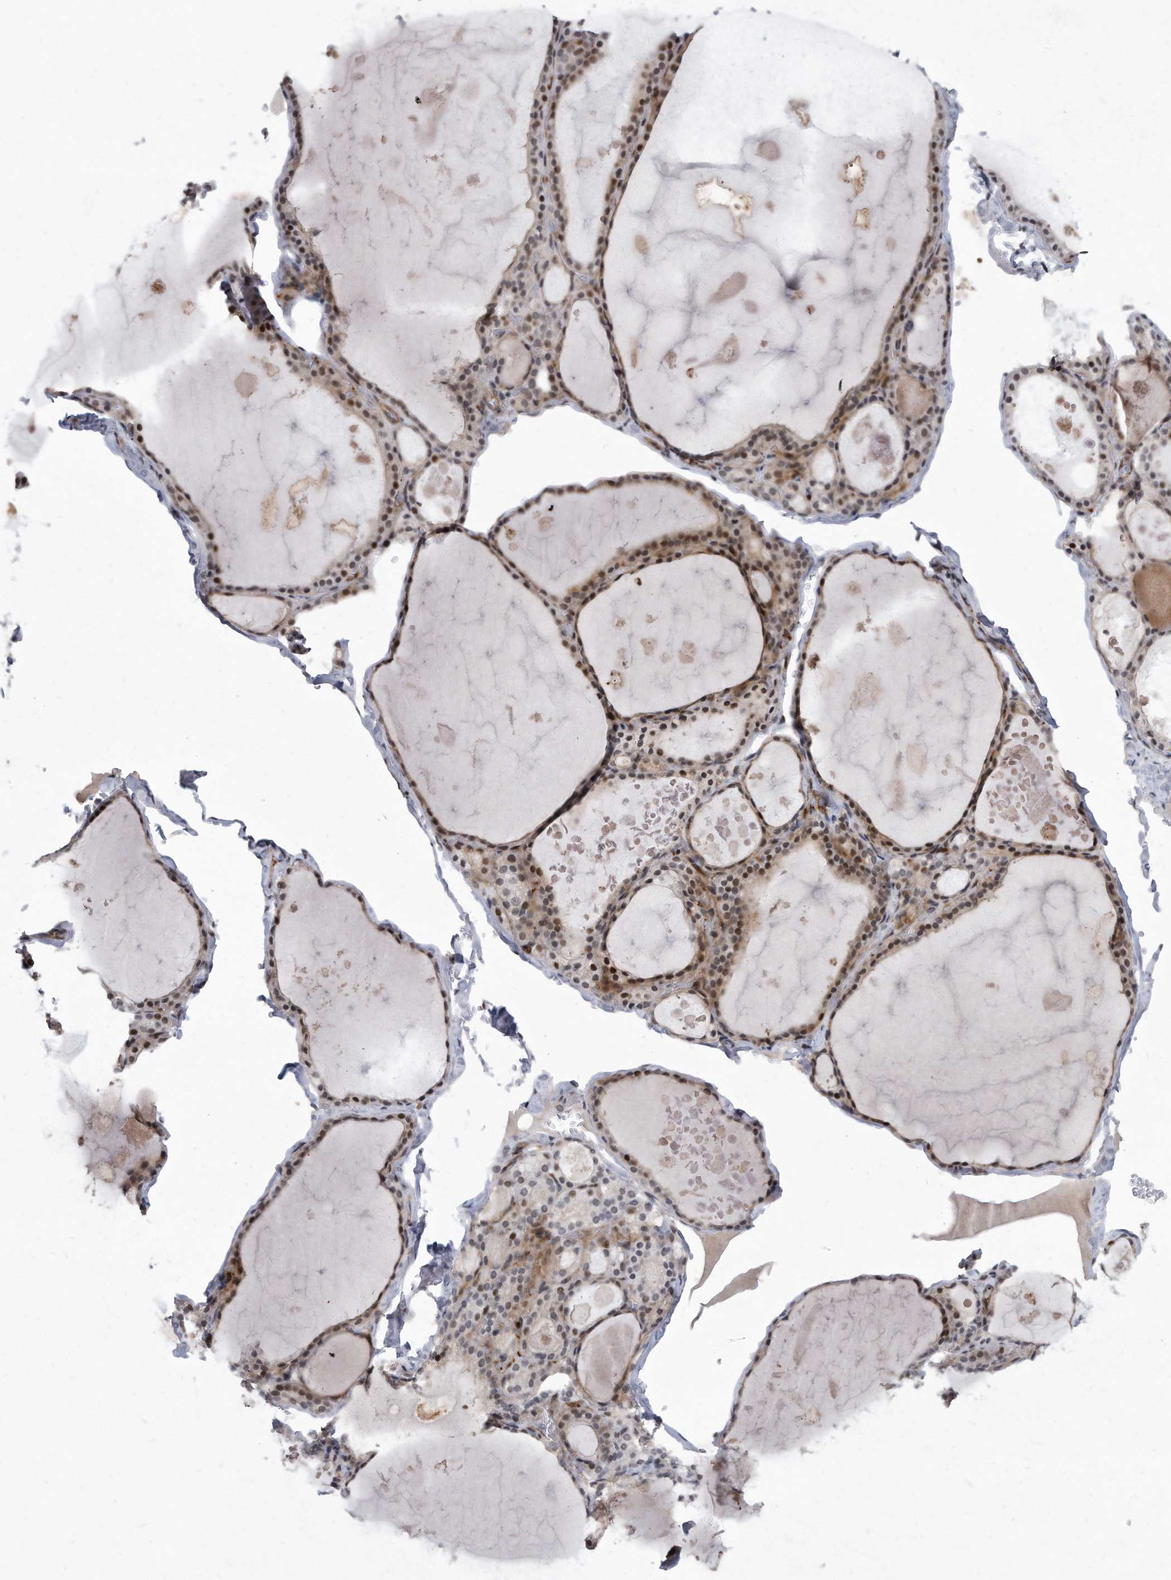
{"staining": {"intensity": "moderate", "quantity": "25%-75%", "location": "cytoplasmic/membranous,nuclear"}, "tissue": "thyroid gland", "cell_type": "Glandular cells", "image_type": "normal", "snomed": [{"axis": "morphology", "description": "Normal tissue, NOS"}, {"axis": "topography", "description": "Thyroid gland"}], "caption": "Immunohistochemistry micrograph of unremarkable human thyroid gland stained for a protein (brown), which demonstrates medium levels of moderate cytoplasmic/membranous,nuclear positivity in approximately 25%-75% of glandular cells.", "gene": "PGBD2", "patient": {"sex": "male", "age": 56}}